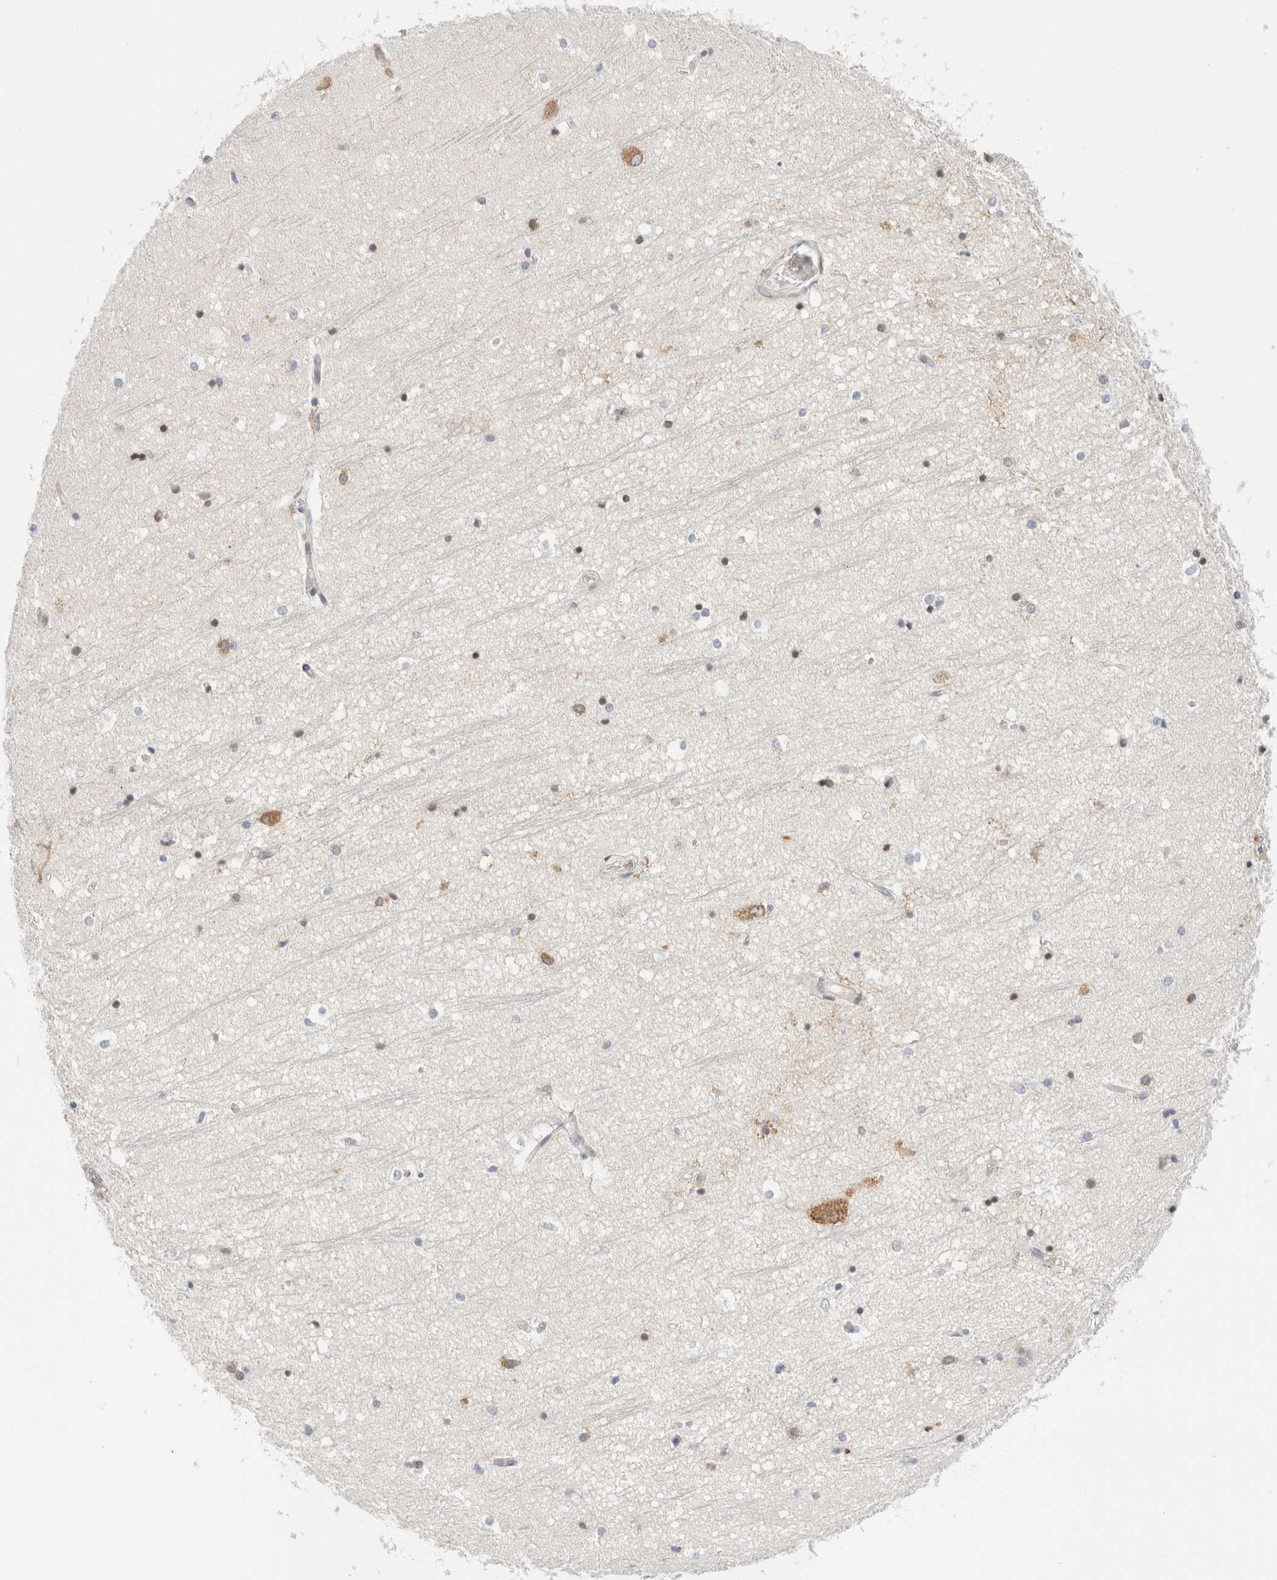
{"staining": {"intensity": "weak", "quantity": "<25%", "location": "cytoplasmic/membranous"}, "tissue": "hippocampus", "cell_type": "Glial cells", "image_type": "normal", "snomed": [{"axis": "morphology", "description": "Normal tissue, NOS"}, {"axis": "topography", "description": "Hippocampus"}], "caption": "The image demonstrates no staining of glial cells in normal hippocampus. (IHC, brightfield microscopy, high magnification).", "gene": "SPRTN", "patient": {"sex": "male", "age": 45}}